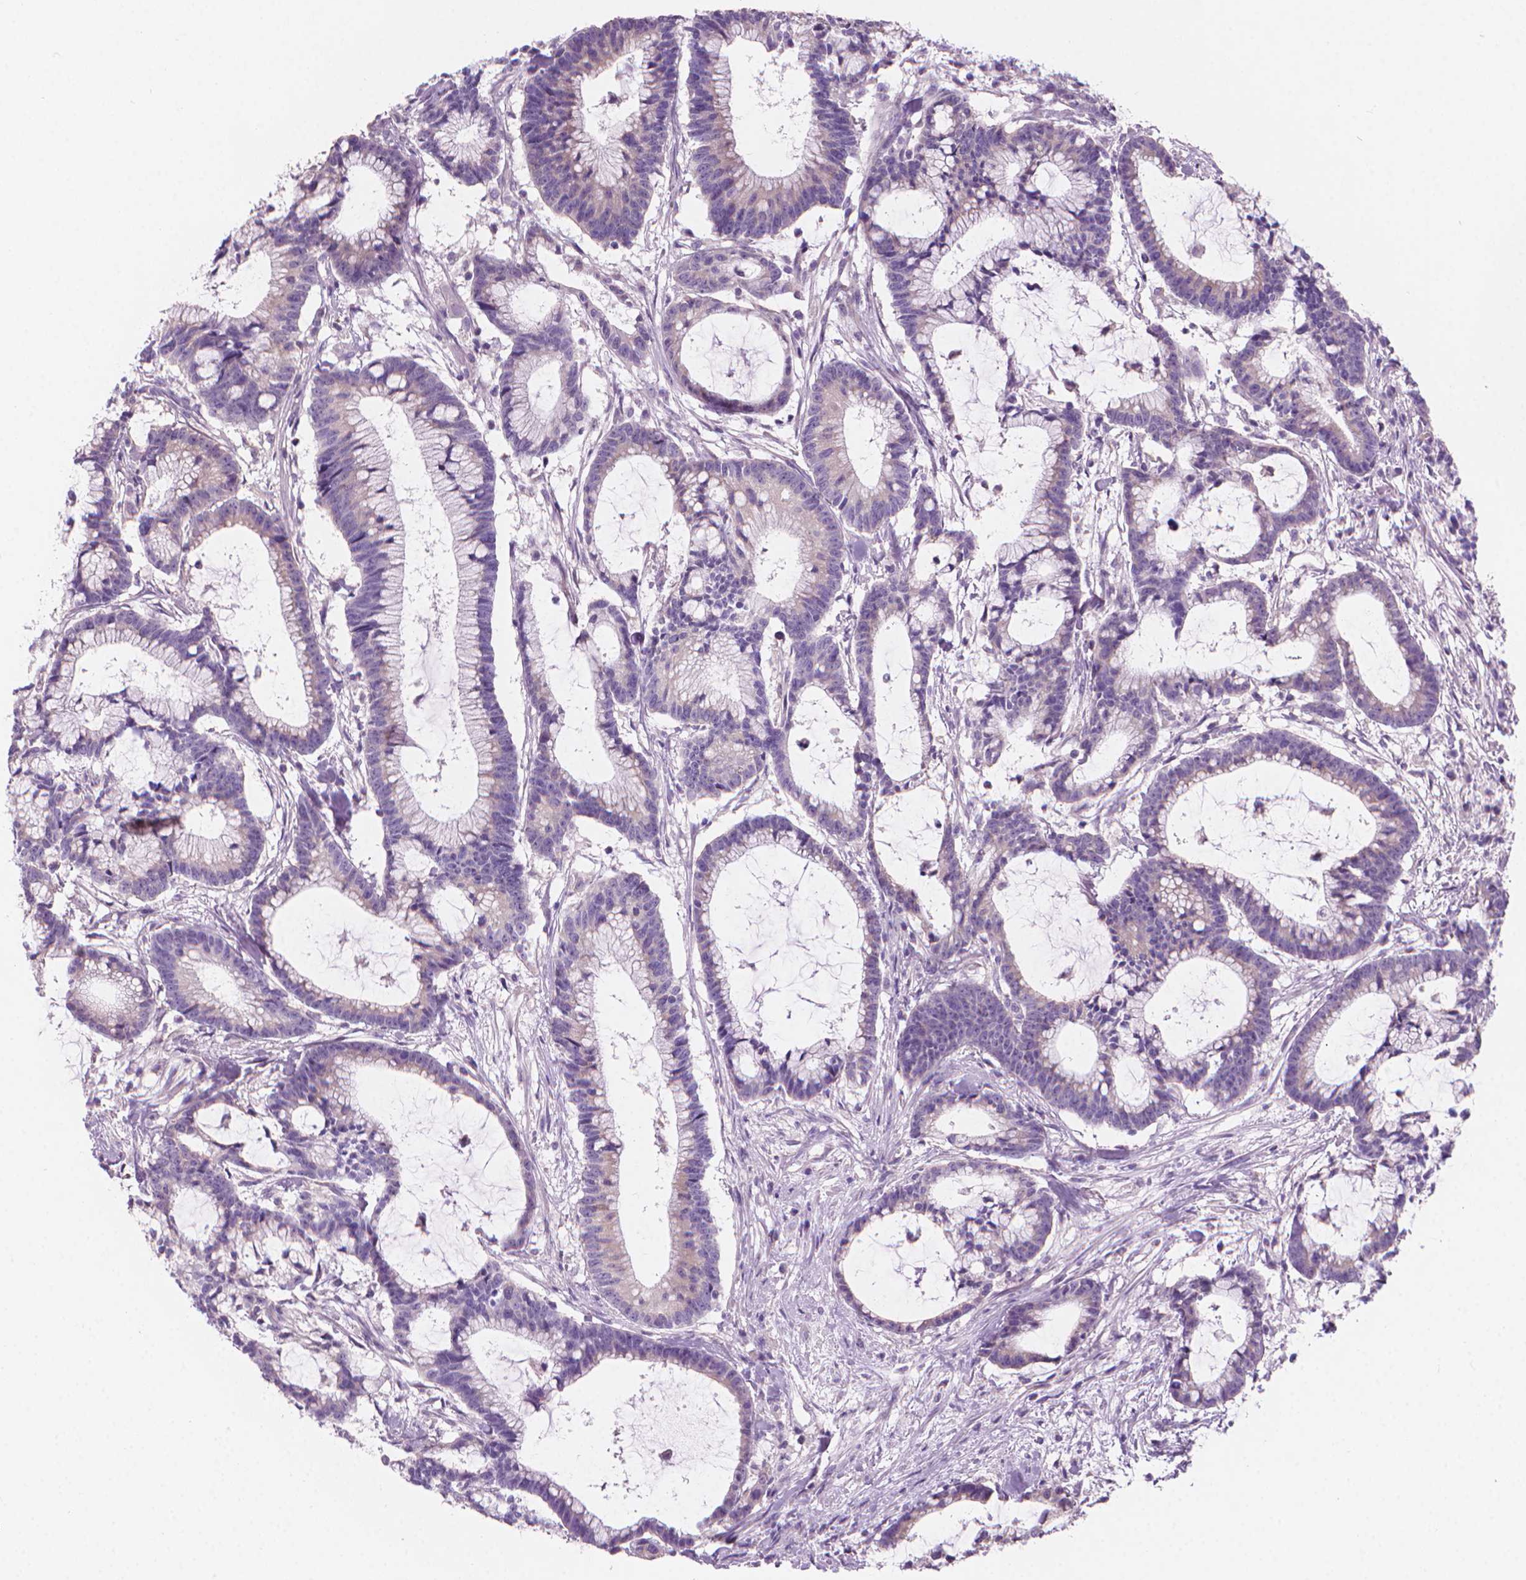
{"staining": {"intensity": "negative", "quantity": "none", "location": "none"}, "tissue": "colorectal cancer", "cell_type": "Tumor cells", "image_type": "cancer", "snomed": [{"axis": "morphology", "description": "Adenocarcinoma, NOS"}, {"axis": "topography", "description": "Colon"}], "caption": "The histopathology image reveals no significant expression in tumor cells of colorectal adenocarcinoma. (Brightfield microscopy of DAB (3,3'-diaminobenzidine) immunohistochemistry at high magnification).", "gene": "ENSG00000187186", "patient": {"sex": "female", "age": 78}}